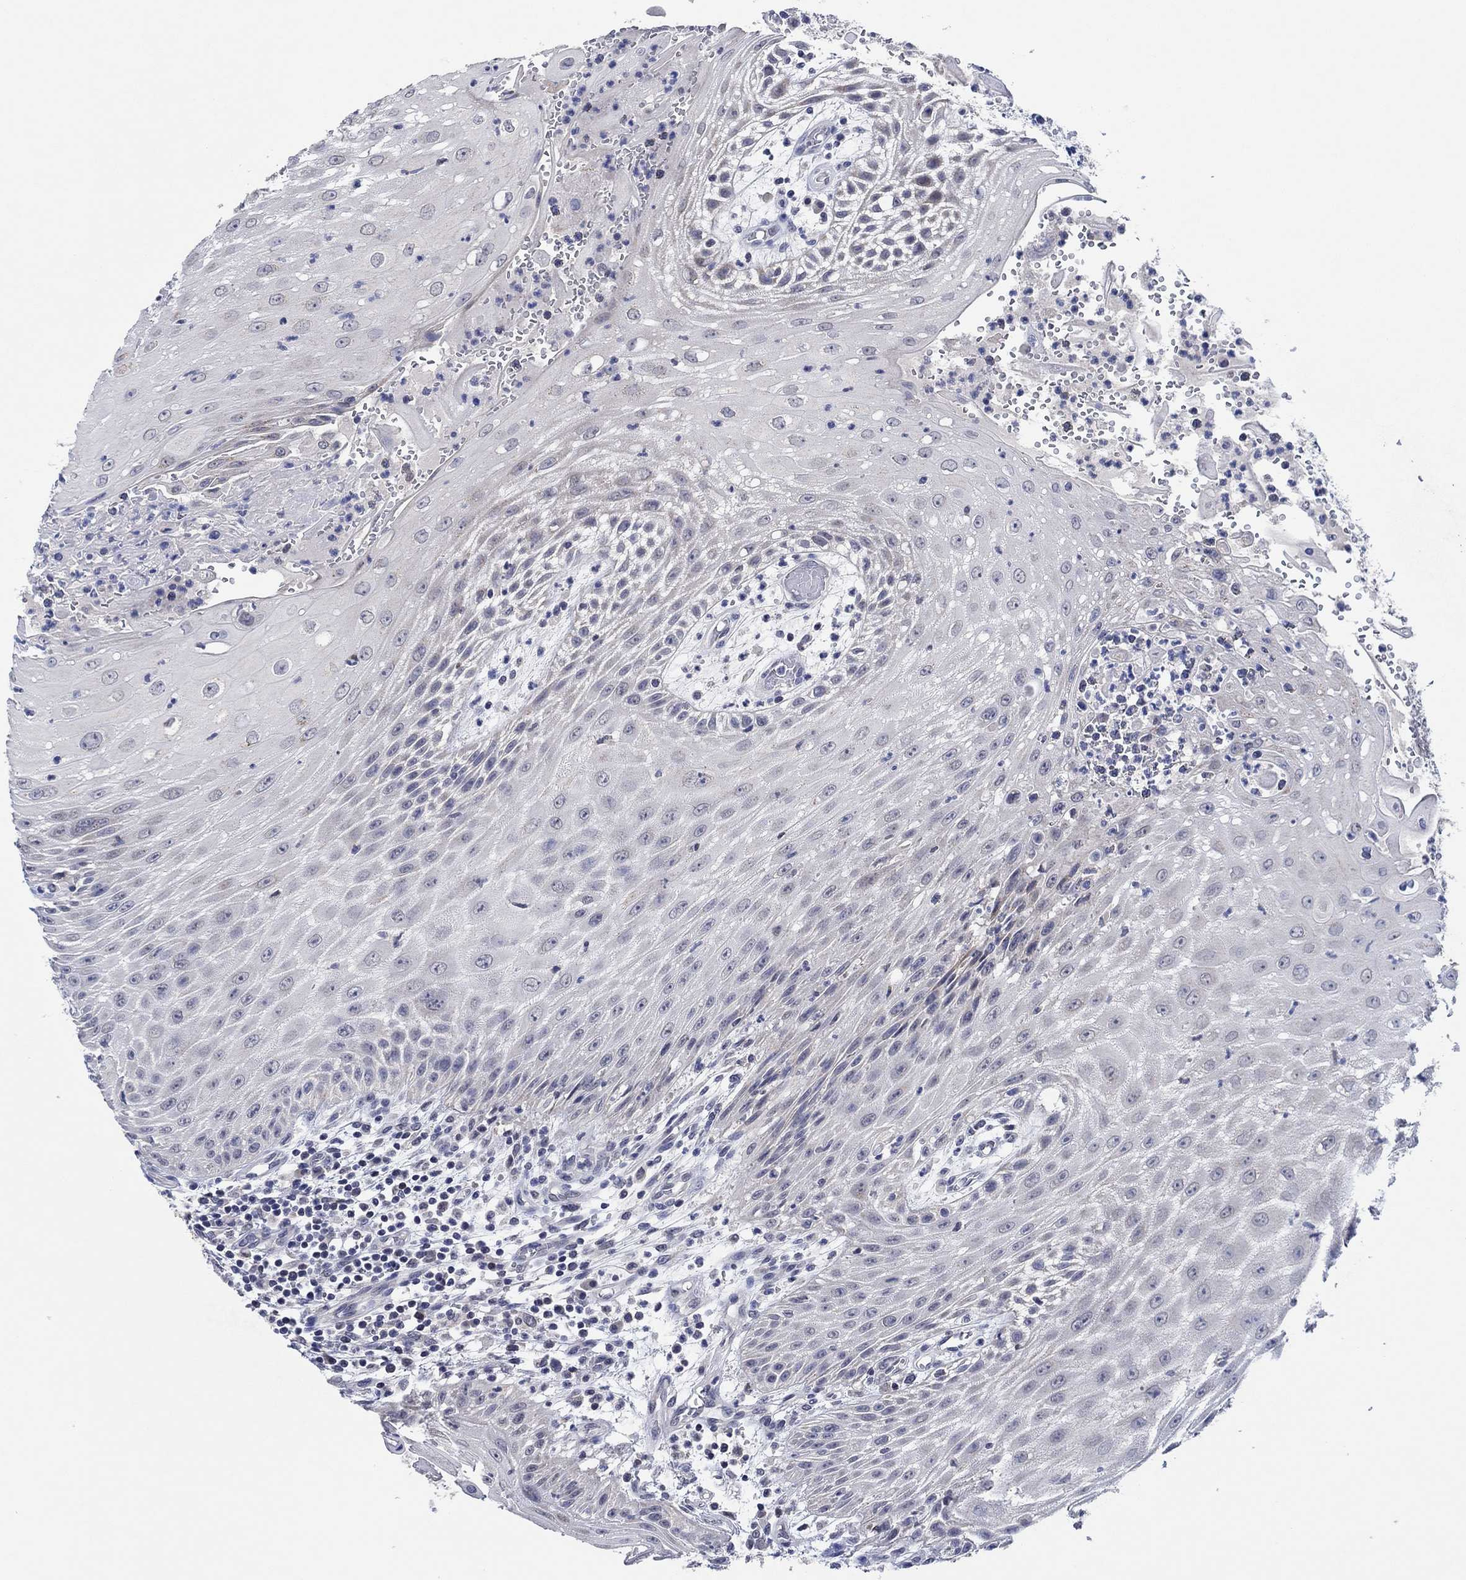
{"staining": {"intensity": "negative", "quantity": "none", "location": "none"}, "tissue": "head and neck cancer", "cell_type": "Tumor cells", "image_type": "cancer", "snomed": [{"axis": "morphology", "description": "Squamous cell carcinoma, NOS"}, {"axis": "topography", "description": "Oral tissue"}, {"axis": "topography", "description": "Head-Neck"}], "caption": "The immunohistochemistry micrograph has no significant positivity in tumor cells of head and neck squamous cell carcinoma tissue. The staining was performed using DAB to visualize the protein expression in brown, while the nuclei were stained in blue with hematoxylin (Magnification: 20x).", "gene": "PRRT3", "patient": {"sex": "male", "age": 58}}